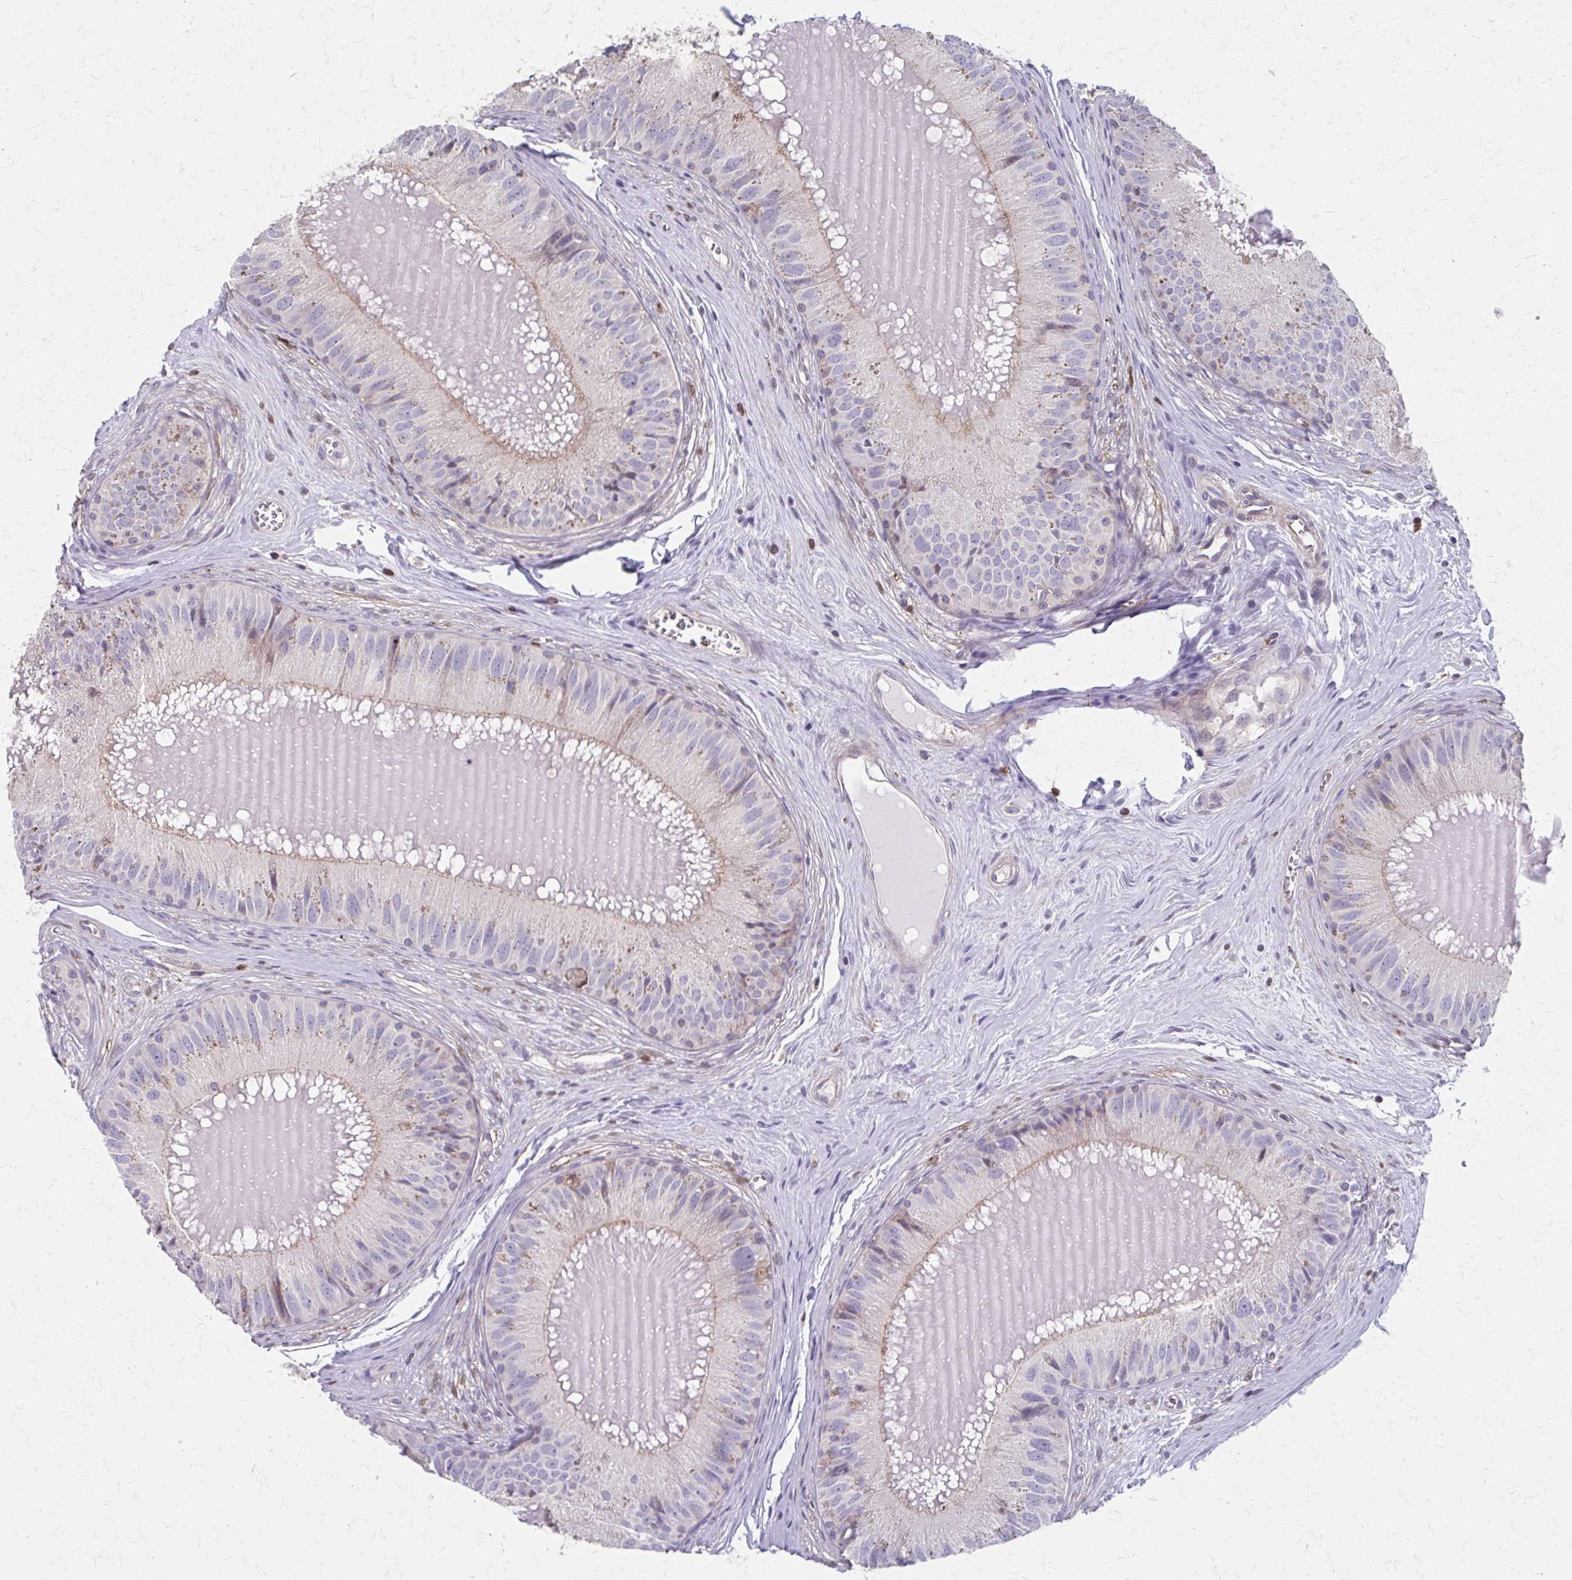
{"staining": {"intensity": "moderate", "quantity": "25%-75%", "location": "cytoplasmic/membranous"}, "tissue": "epididymis", "cell_type": "Glandular cells", "image_type": "normal", "snomed": [{"axis": "morphology", "description": "Normal tissue, NOS"}, {"axis": "topography", "description": "Epididymis, spermatic cord, NOS"}], "caption": "The immunohistochemical stain shows moderate cytoplasmic/membranous staining in glandular cells of unremarkable epididymis. (DAB = brown stain, brightfield microscopy at high magnification).", "gene": "MMP14", "patient": {"sex": "male", "age": 39}}